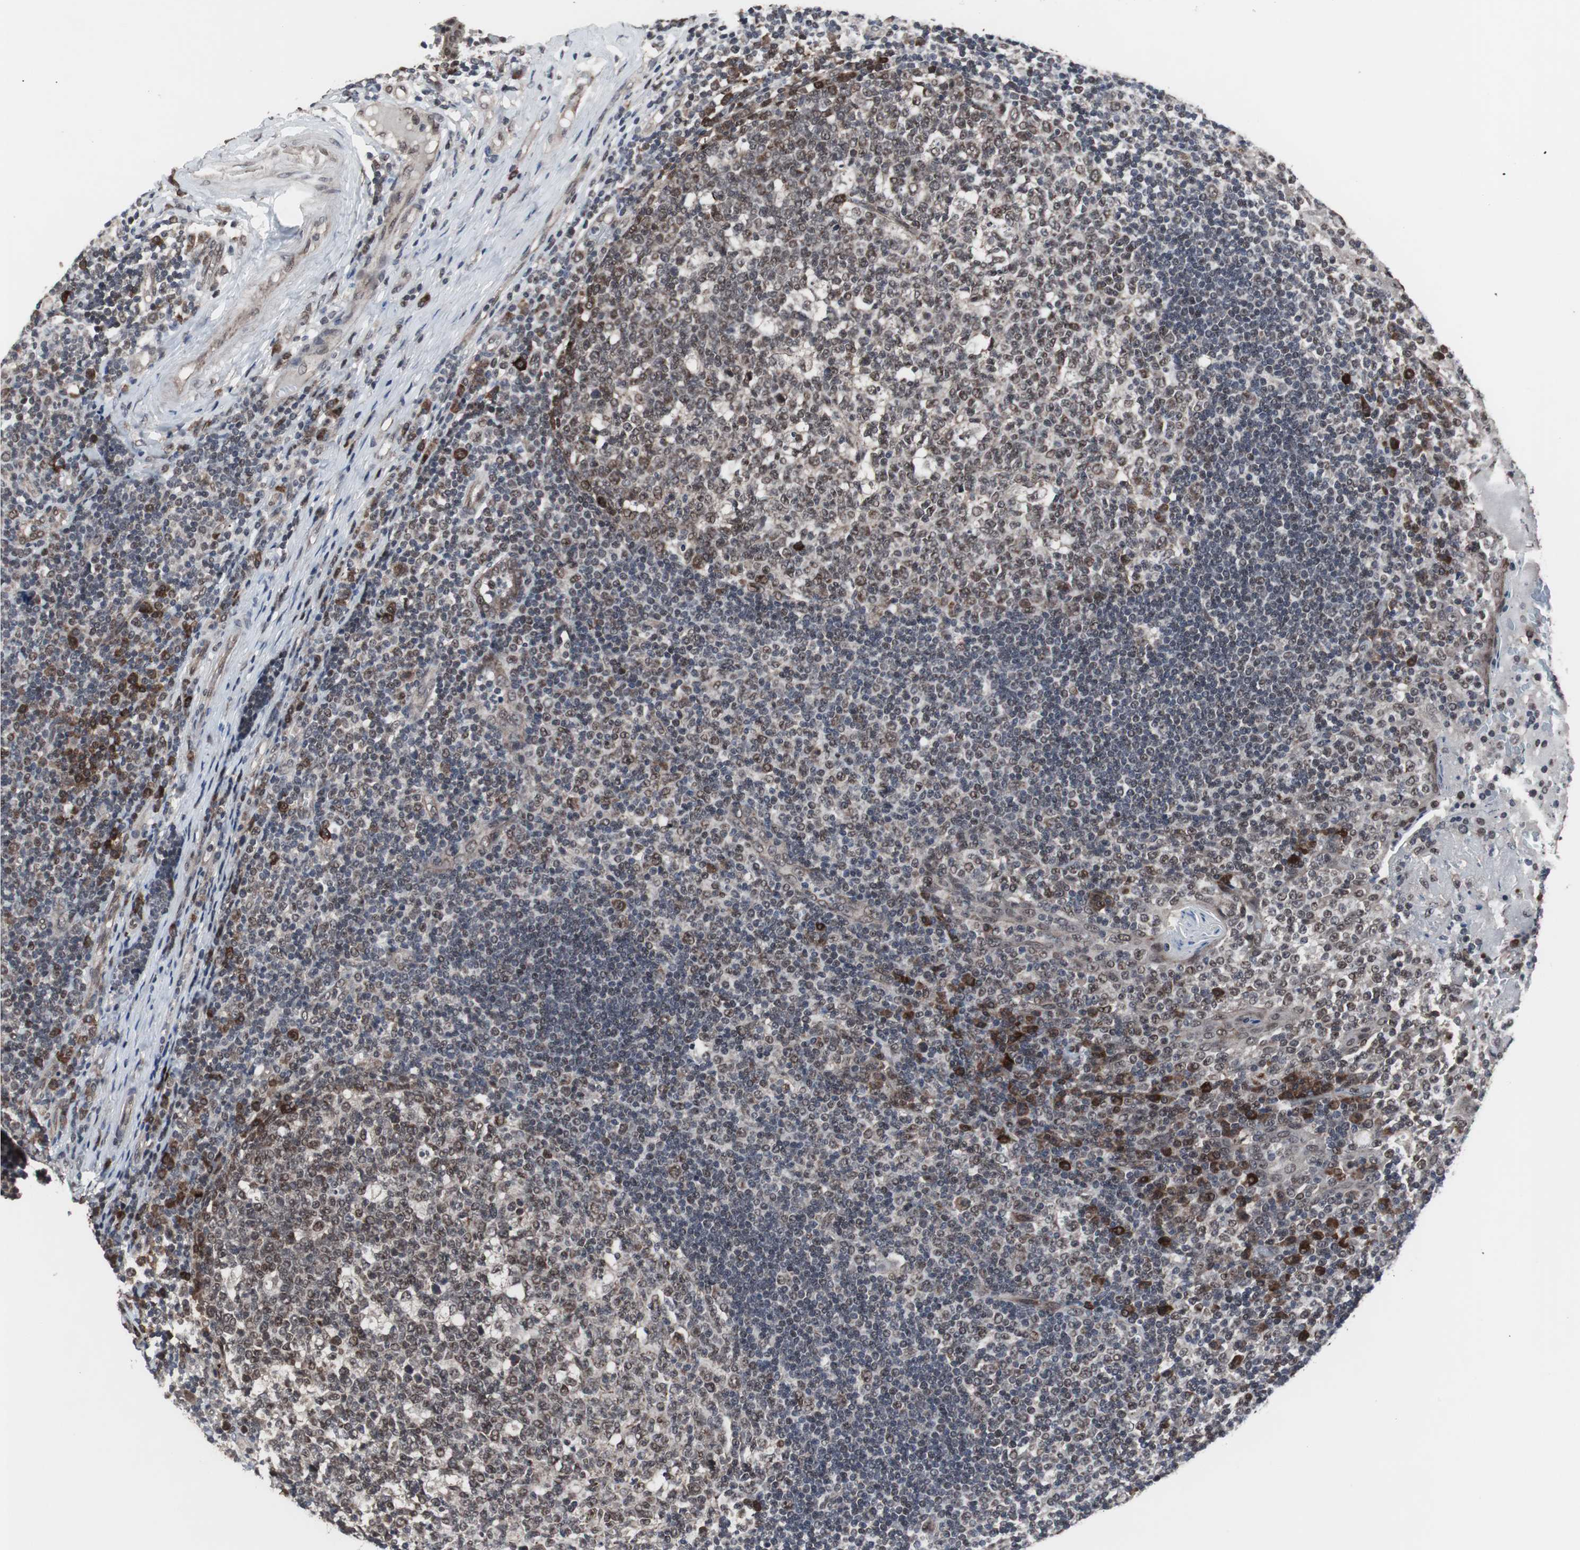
{"staining": {"intensity": "moderate", "quantity": ">75%", "location": "nuclear"}, "tissue": "tonsil", "cell_type": "Germinal center cells", "image_type": "normal", "snomed": [{"axis": "morphology", "description": "Normal tissue, NOS"}, {"axis": "topography", "description": "Tonsil"}], "caption": "This micrograph exhibits immunohistochemistry staining of benign tonsil, with medium moderate nuclear positivity in about >75% of germinal center cells.", "gene": "GTF2F2", "patient": {"sex": "female", "age": 40}}